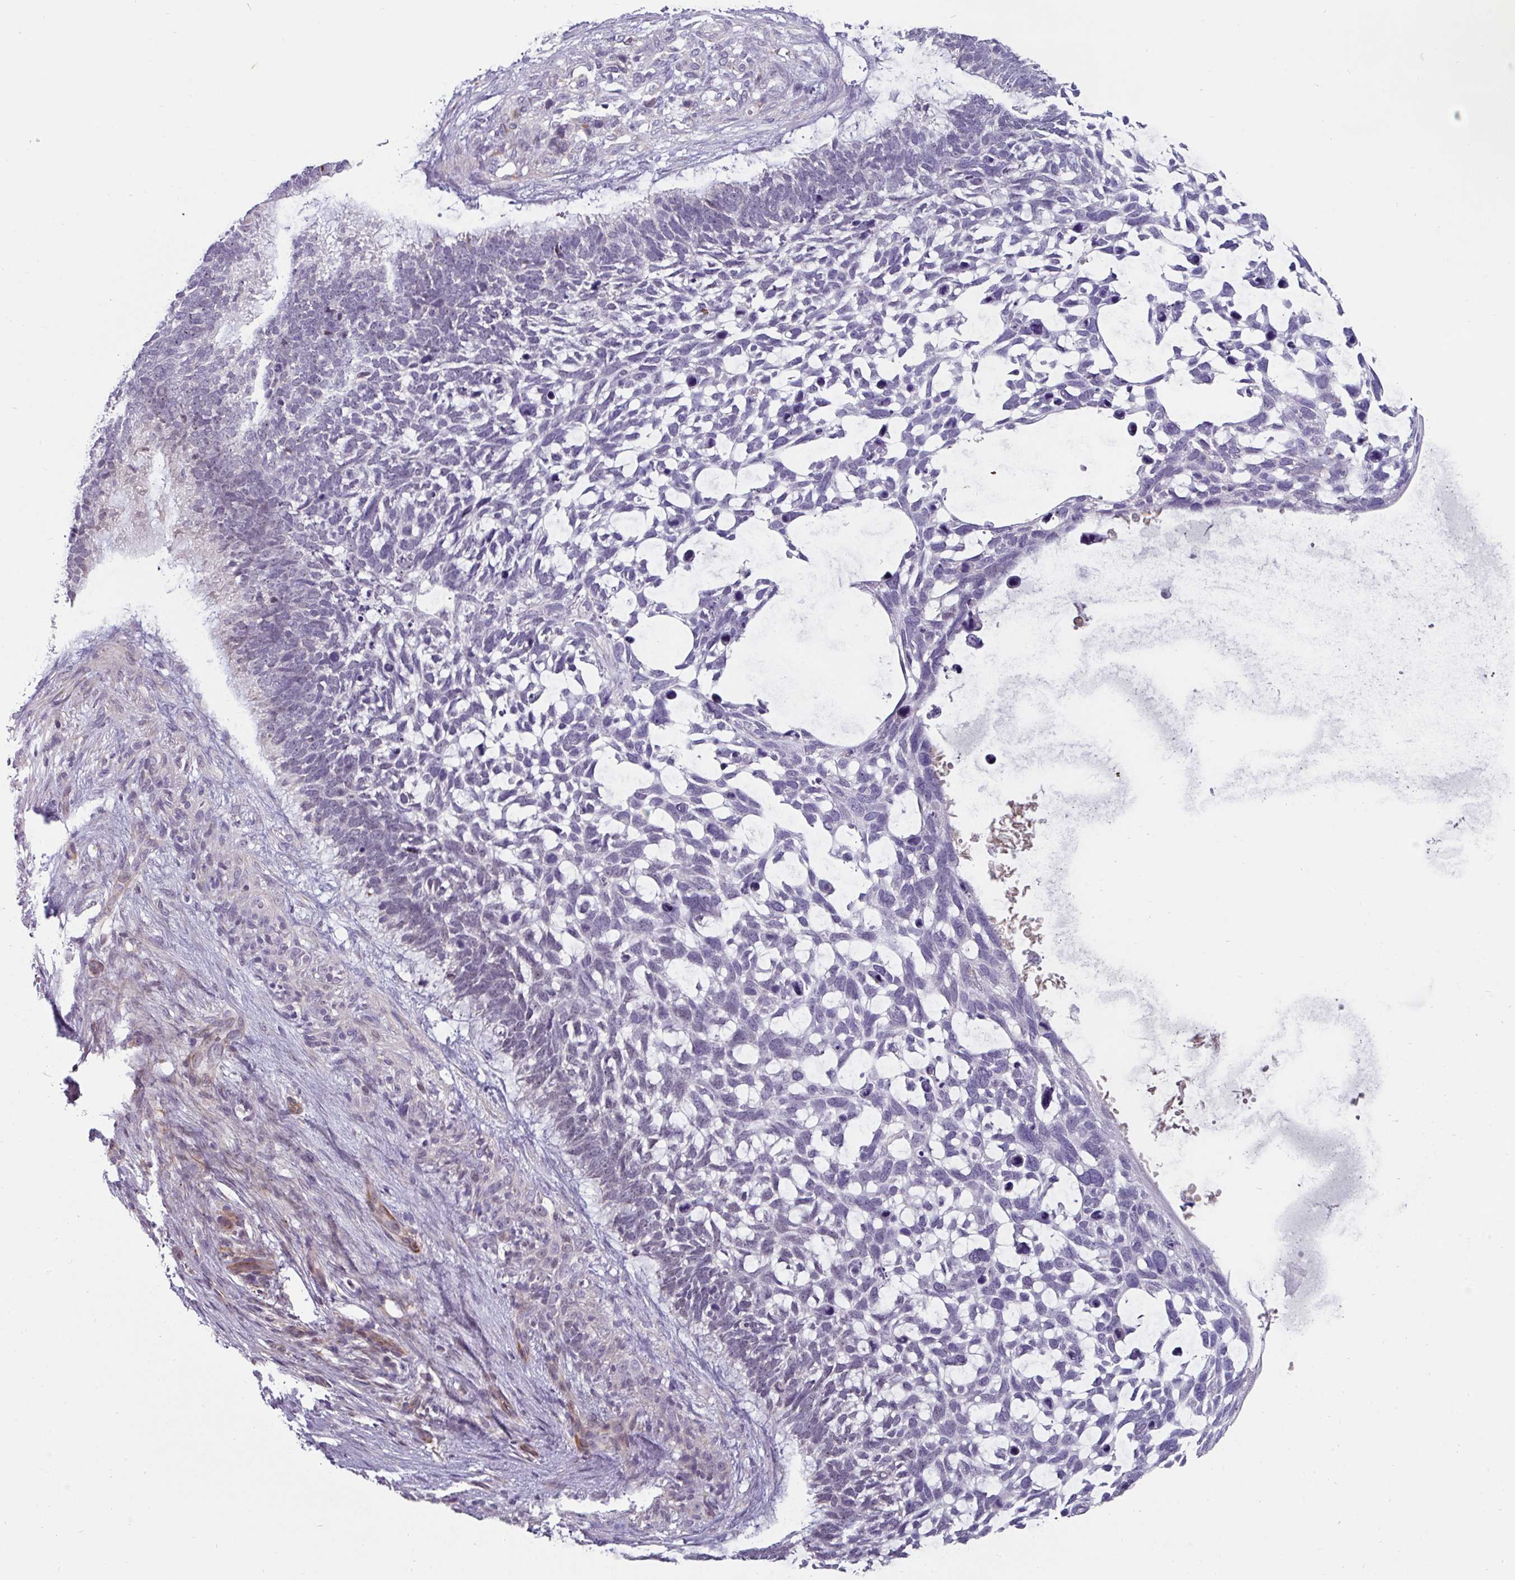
{"staining": {"intensity": "negative", "quantity": "none", "location": "none"}, "tissue": "skin cancer", "cell_type": "Tumor cells", "image_type": "cancer", "snomed": [{"axis": "morphology", "description": "Basal cell carcinoma"}, {"axis": "topography", "description": "Skin"}], "caption": "Skin basal cell carcinoma was stained to show a protein in brown. There is no significant staining in tumor cells.", "gene": "EYA3", "patient": {"sex": "male", "age": 88}}